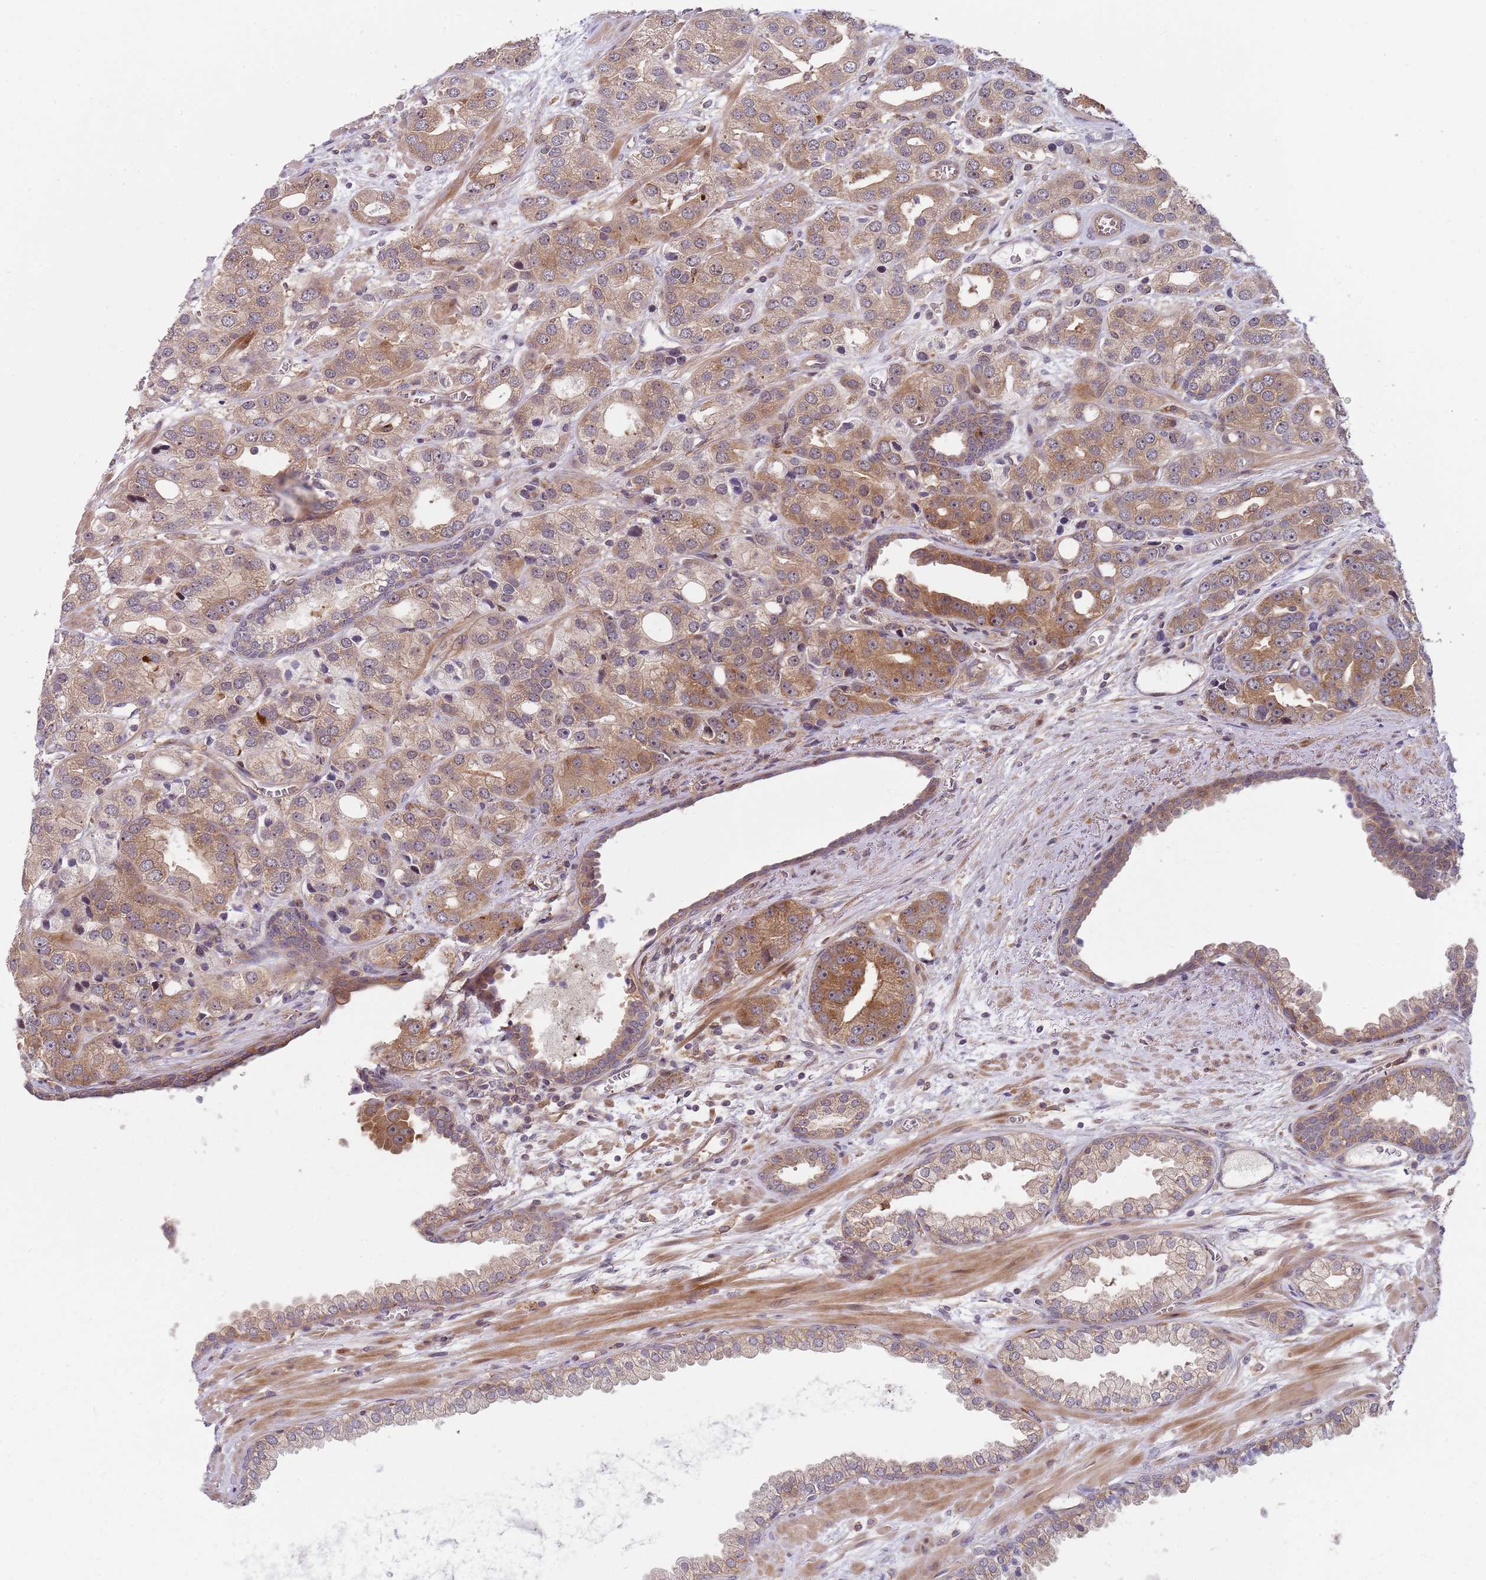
{"staining": {"intensity": "moderate", "quantity": "25%-75%", "location": "cytoplasmic/membranous"}, "tissue": "prostate cancer", "cell_type": "Tumor cells", "image_type": "cancer", "snomed": [{"axis": "morphology", "description": "Adenocarcinoma, High grade"}, {"axis": "topography", "description": "Prostate"}], "caption": "The immunohistochemical stain highlights moderate cytoplasmic/membranous expression in tumor cells of prostate high-grade adenocarcinoma tissue.", "gene": "GGA1", "patient": {"sex": "male", "age": 71}}